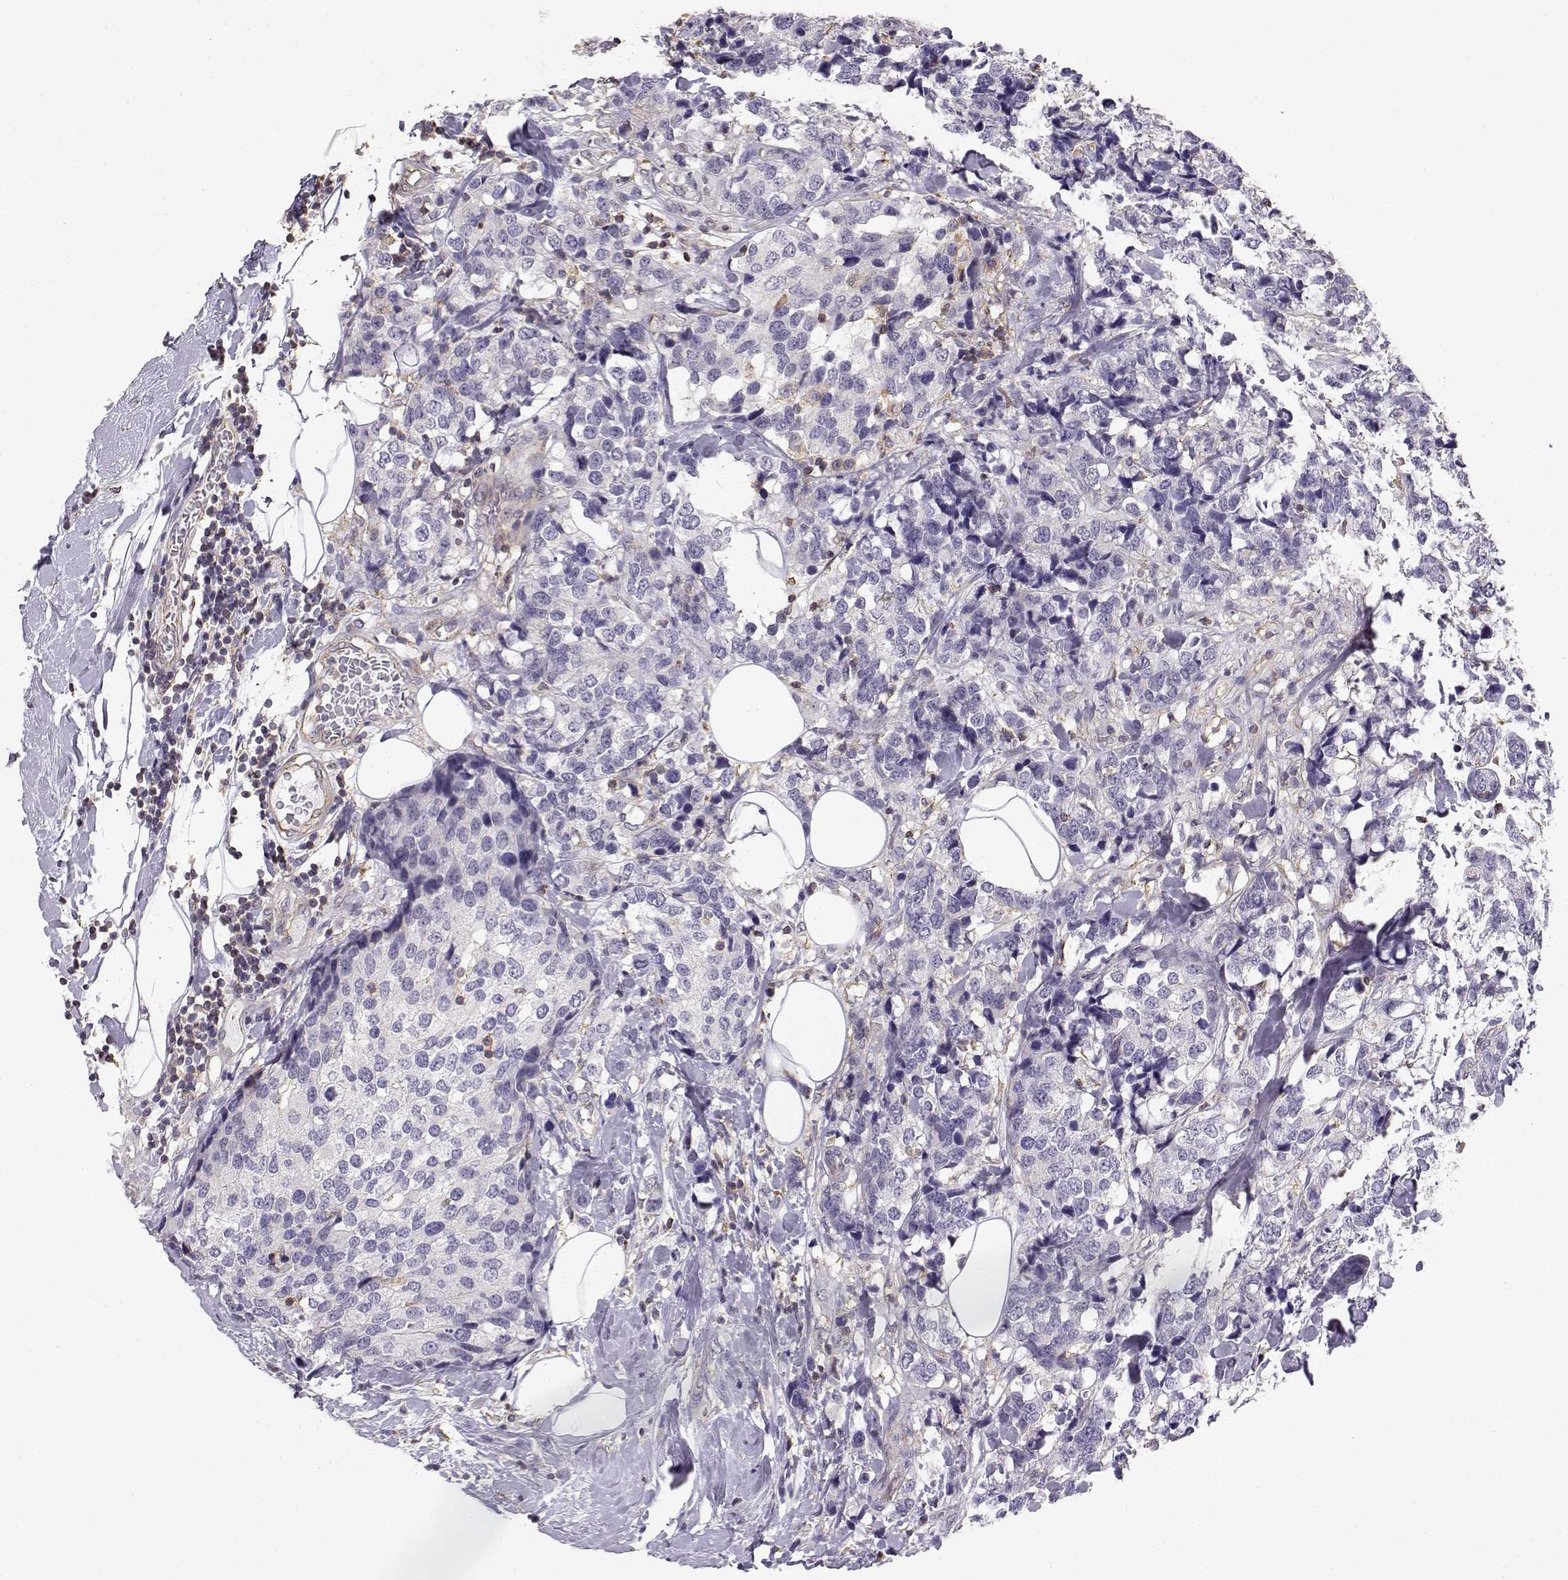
{"staining": {"intensity": "negative", "quantity": "none", "location": "none"}, "tissue": "breast cancer", "cell_type": "Tumor cells", "image_type": "cancer", "snomed": [{"axis": "morphology", "description": "Lobular carcinoma"}, {"axis": "topography", "description": "Breast"}], "caption": "Immunohistochemical staining of human breast cancer (lobular carcinoma) exhibits no significant positivity in tumor cells.", "gene": "DAPL1", "patient": {"sex": "female", "age": 59}}